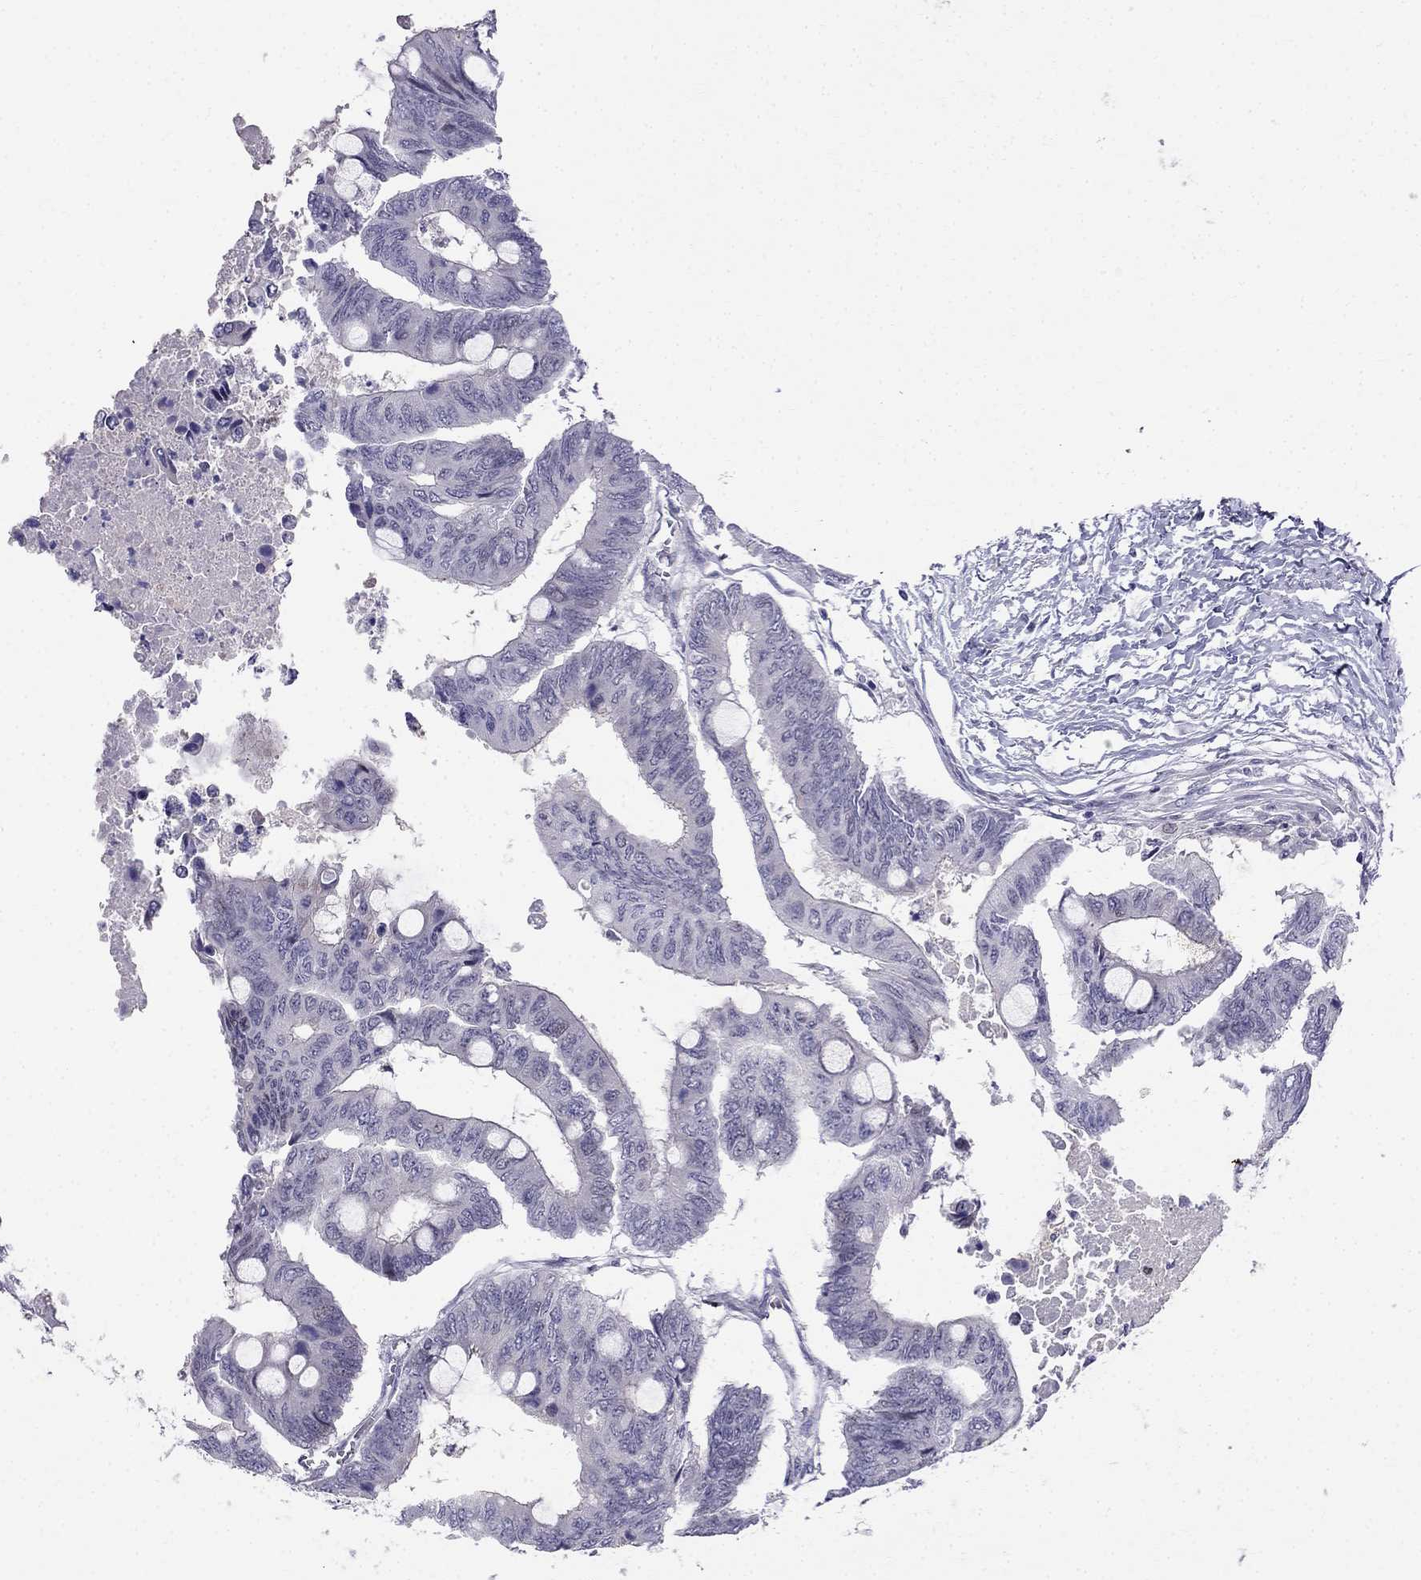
{"staining": {"intensity": "negative", "quantity": "none", "location": "none"}, "tissue": "colorectal cancer", "cell_type": "Tumor cells", "image_type": "cancer", "snomed": [{"axis": "morphology", "description": "Normal tissue, NOS"}, {"axis": "morphology", "description": "Adenocarcinoma, NOS"}, {"axis": "topography", "description": "Rectum"}, {"axis": "topography", "description": "Peripheral nerve tissue"}], "caption": "This micrograph is of colorectal cancer stained with immunohistochemistry (IHC) to label a protein in brown with the nuclei are counter-stained blue. There is no positivity in tumor cells.", "gene": "BAG5", "patient": {"sex": "male", "age": 92}}